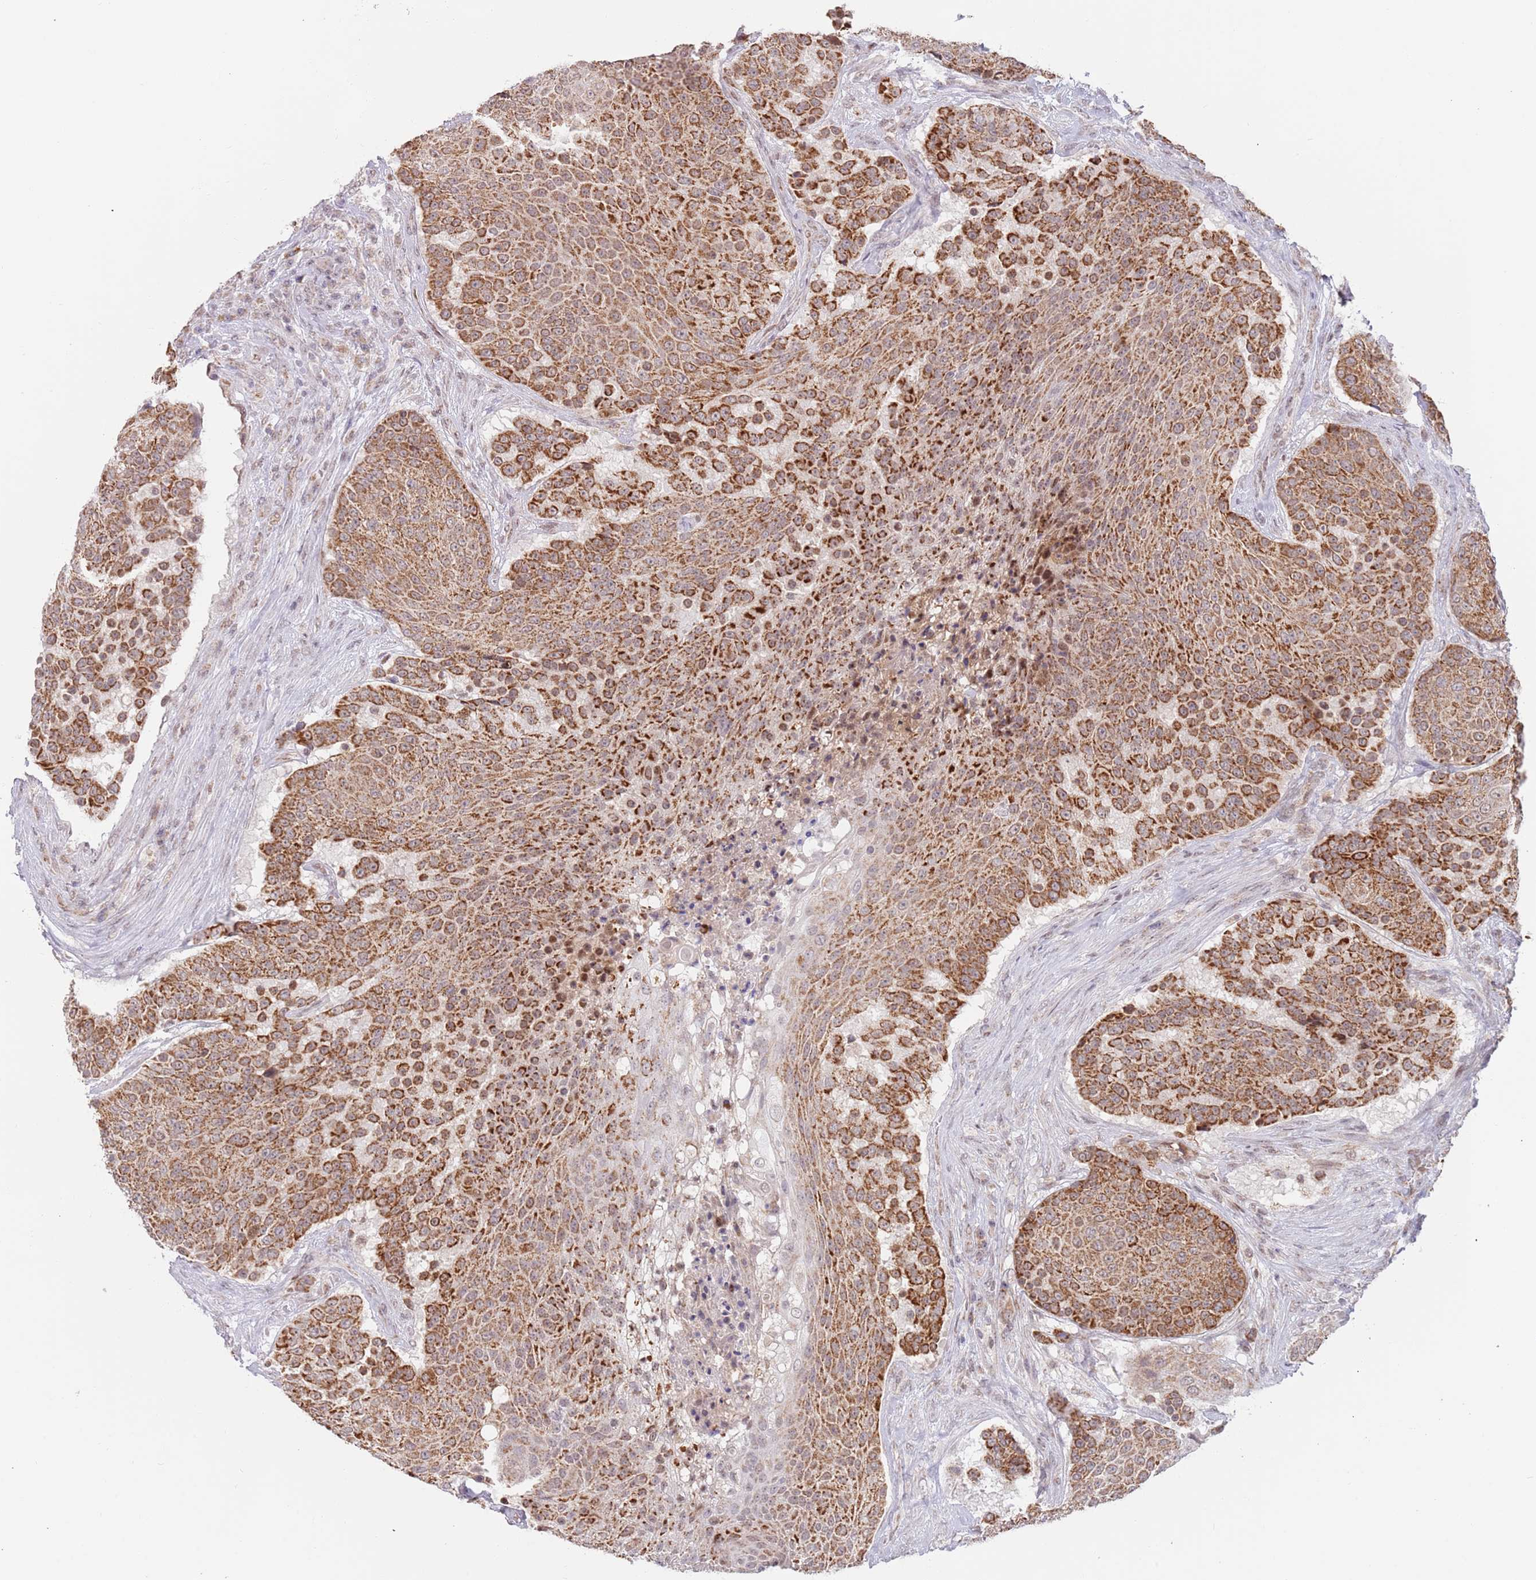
{"staining": {"intensity": "strong", "quantity": ">75%", "location": "nuclear"}, "tissue": "urothelial cancer", "cell_type": "Tumor cells", "image_type": "cancer", "snomed": [{"axis": "morphology", "description": "Urothelial carcinoma, High grade"}, {"axis": "topography", "description": "Urinary bladder"}], "caption": "Immunohistochemical staining of high-grade urothelial carcinoma exhibits high levels of strong nuclear positivity in about >75% of tumor cells.", "gene": "TIMM13", "patient": {"sex": "female", "age": 63}}